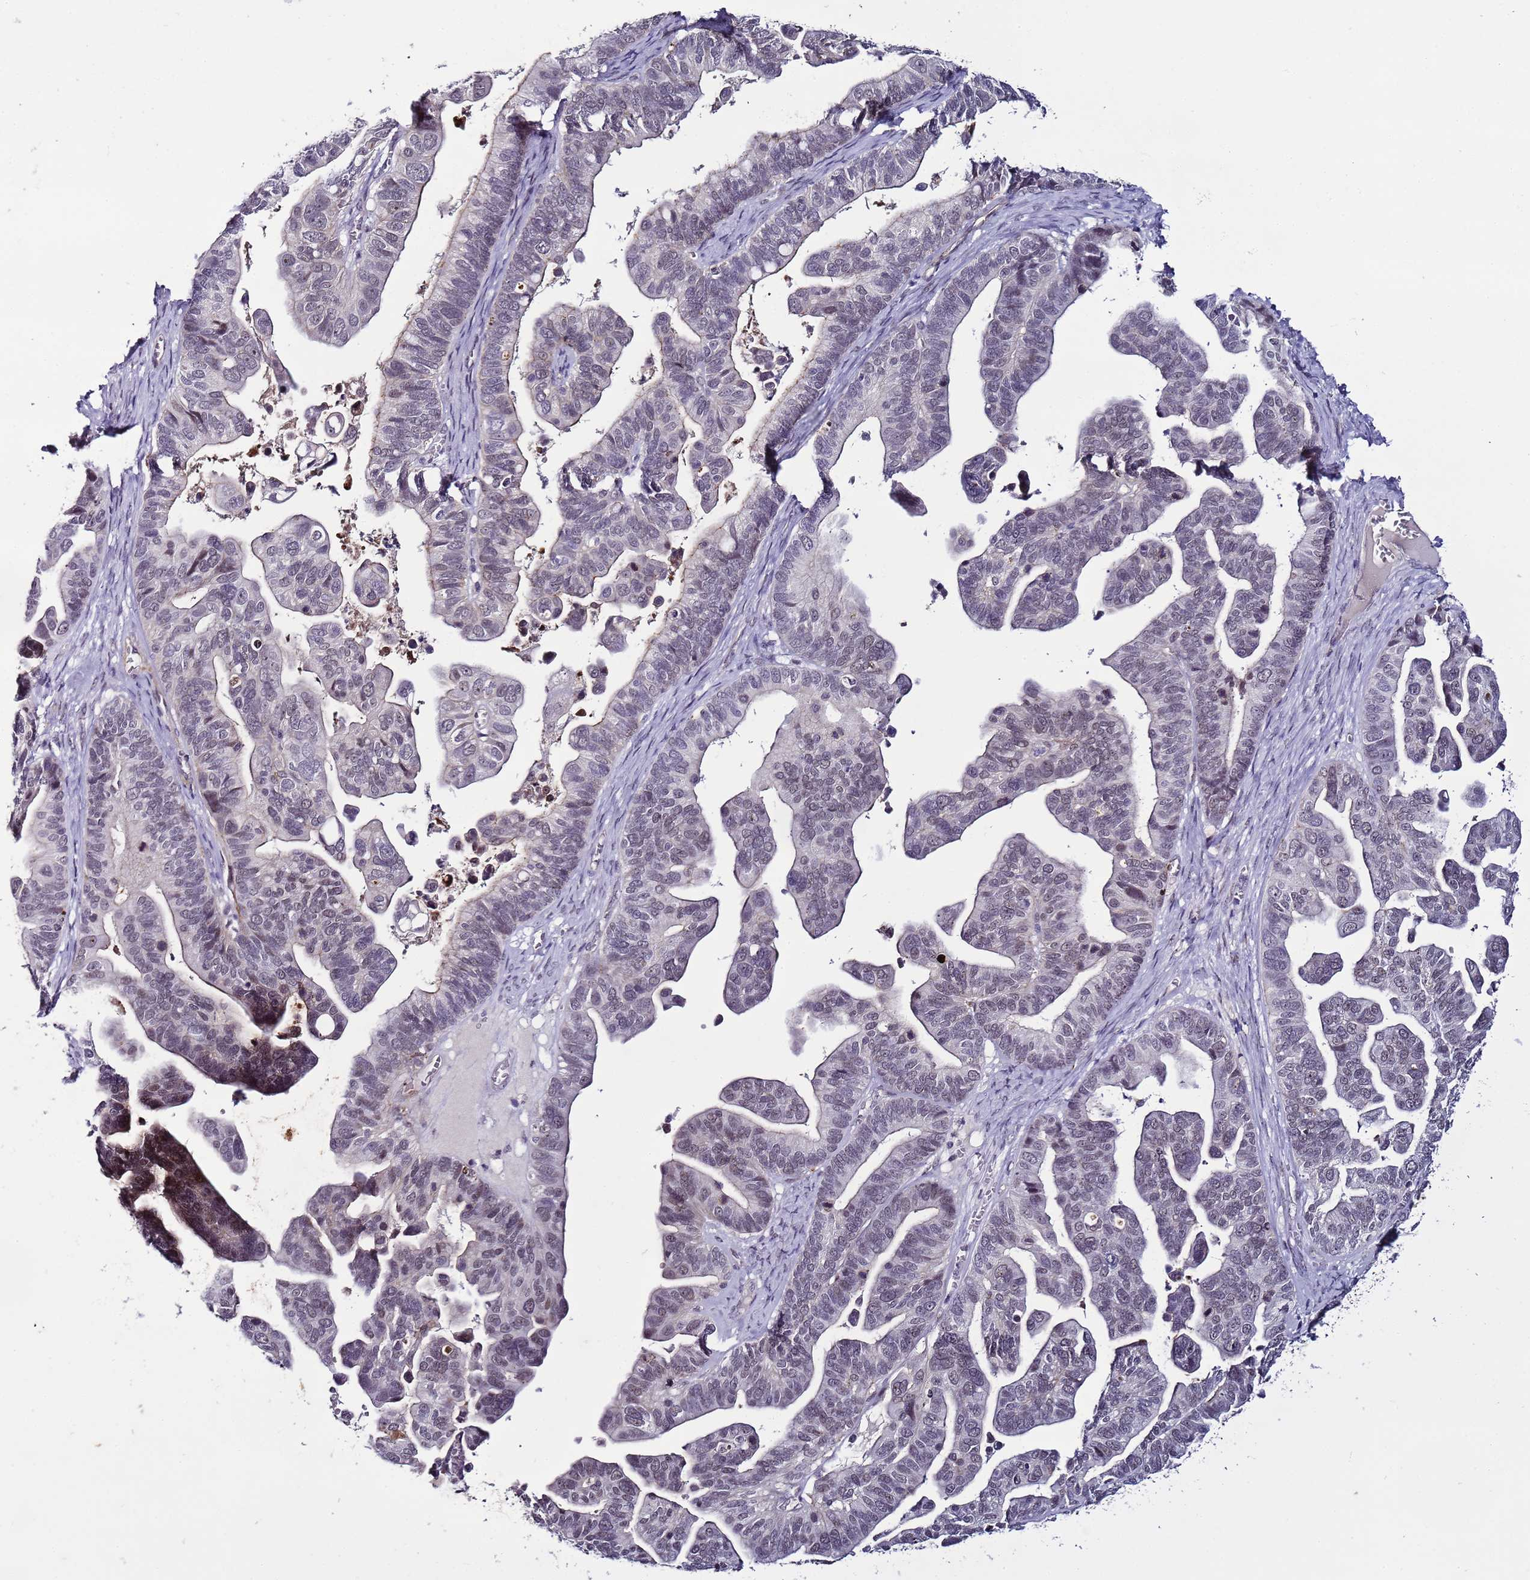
{"staining": {"intensity": "negative", "quantity": "none", "location": "none"}, "tissue": "ovarian cancer", "cell_type": "Tumor cells", "image_type": "cancer", "snomed": [{"axis": "morphology", "description": "Cystadenocarcinoma, serous, NOS"}, {"axis": "topography", "description": "Ovary"}], "caption": "There is no significant staining in tumor cells of ovarian cancer (serous cystadenocarcinoma).", "gene": "PSMA7", "patient": {"sex": "female", "age": 56}}